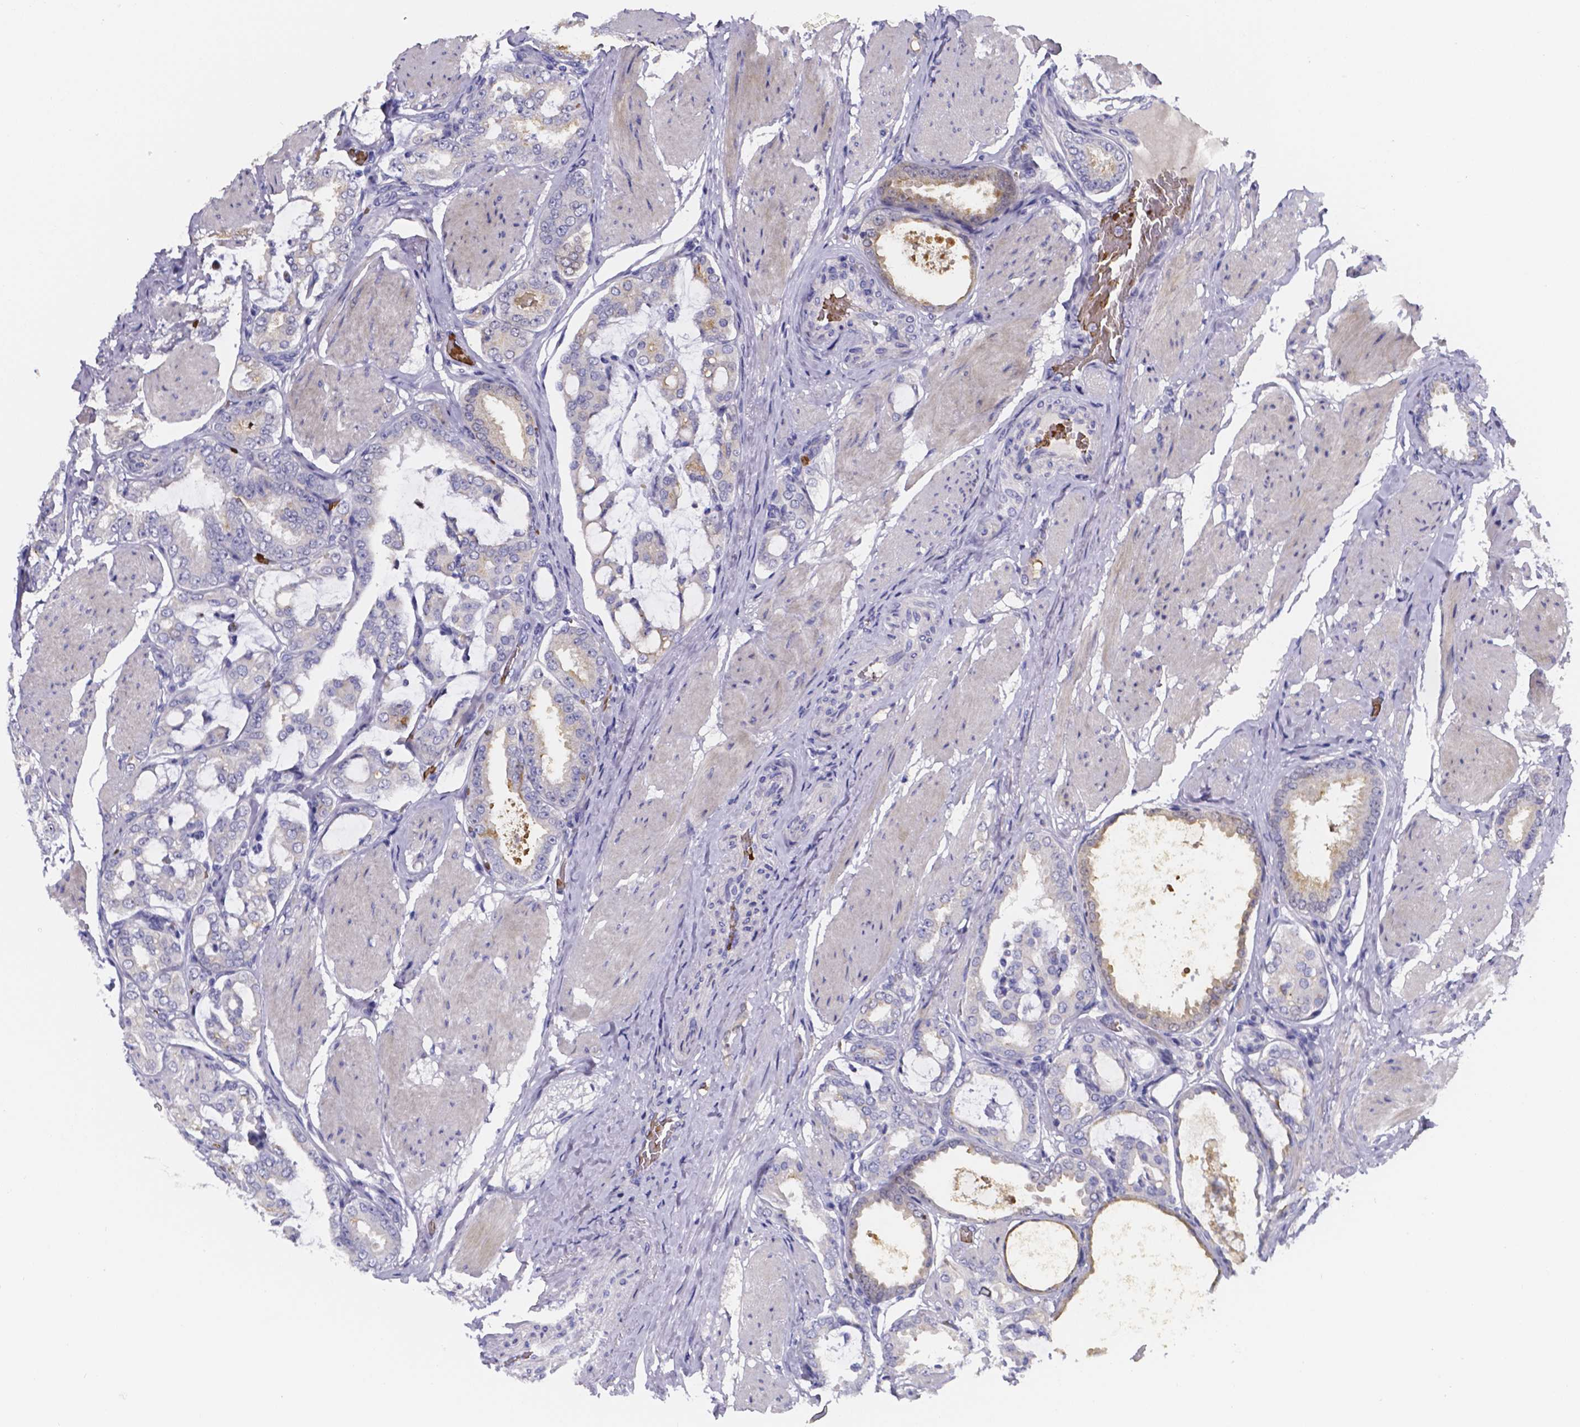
{"staining": {"intensity": "moderate", "quantity": "<25%", "location": "cytoplasmic/membranous"}, "tissue": "prostate cancer", "cell_type": "Tumor cells", "image_type": "cancer", "snomed": [{"axis": "morphology", "description": "Adenocarcinoma, High grade"}, {"axis": "topography", "description": "Prostate"}], "caption": "Brown immunohistochemical staining in human high-grade adenocarcinoma (prostate) exhibits moderate cytoplasmic/membranous expression in about <25% of tumor cells.", "gene": "GABRA3", "patient": {"sex": "male", "age": 63}}